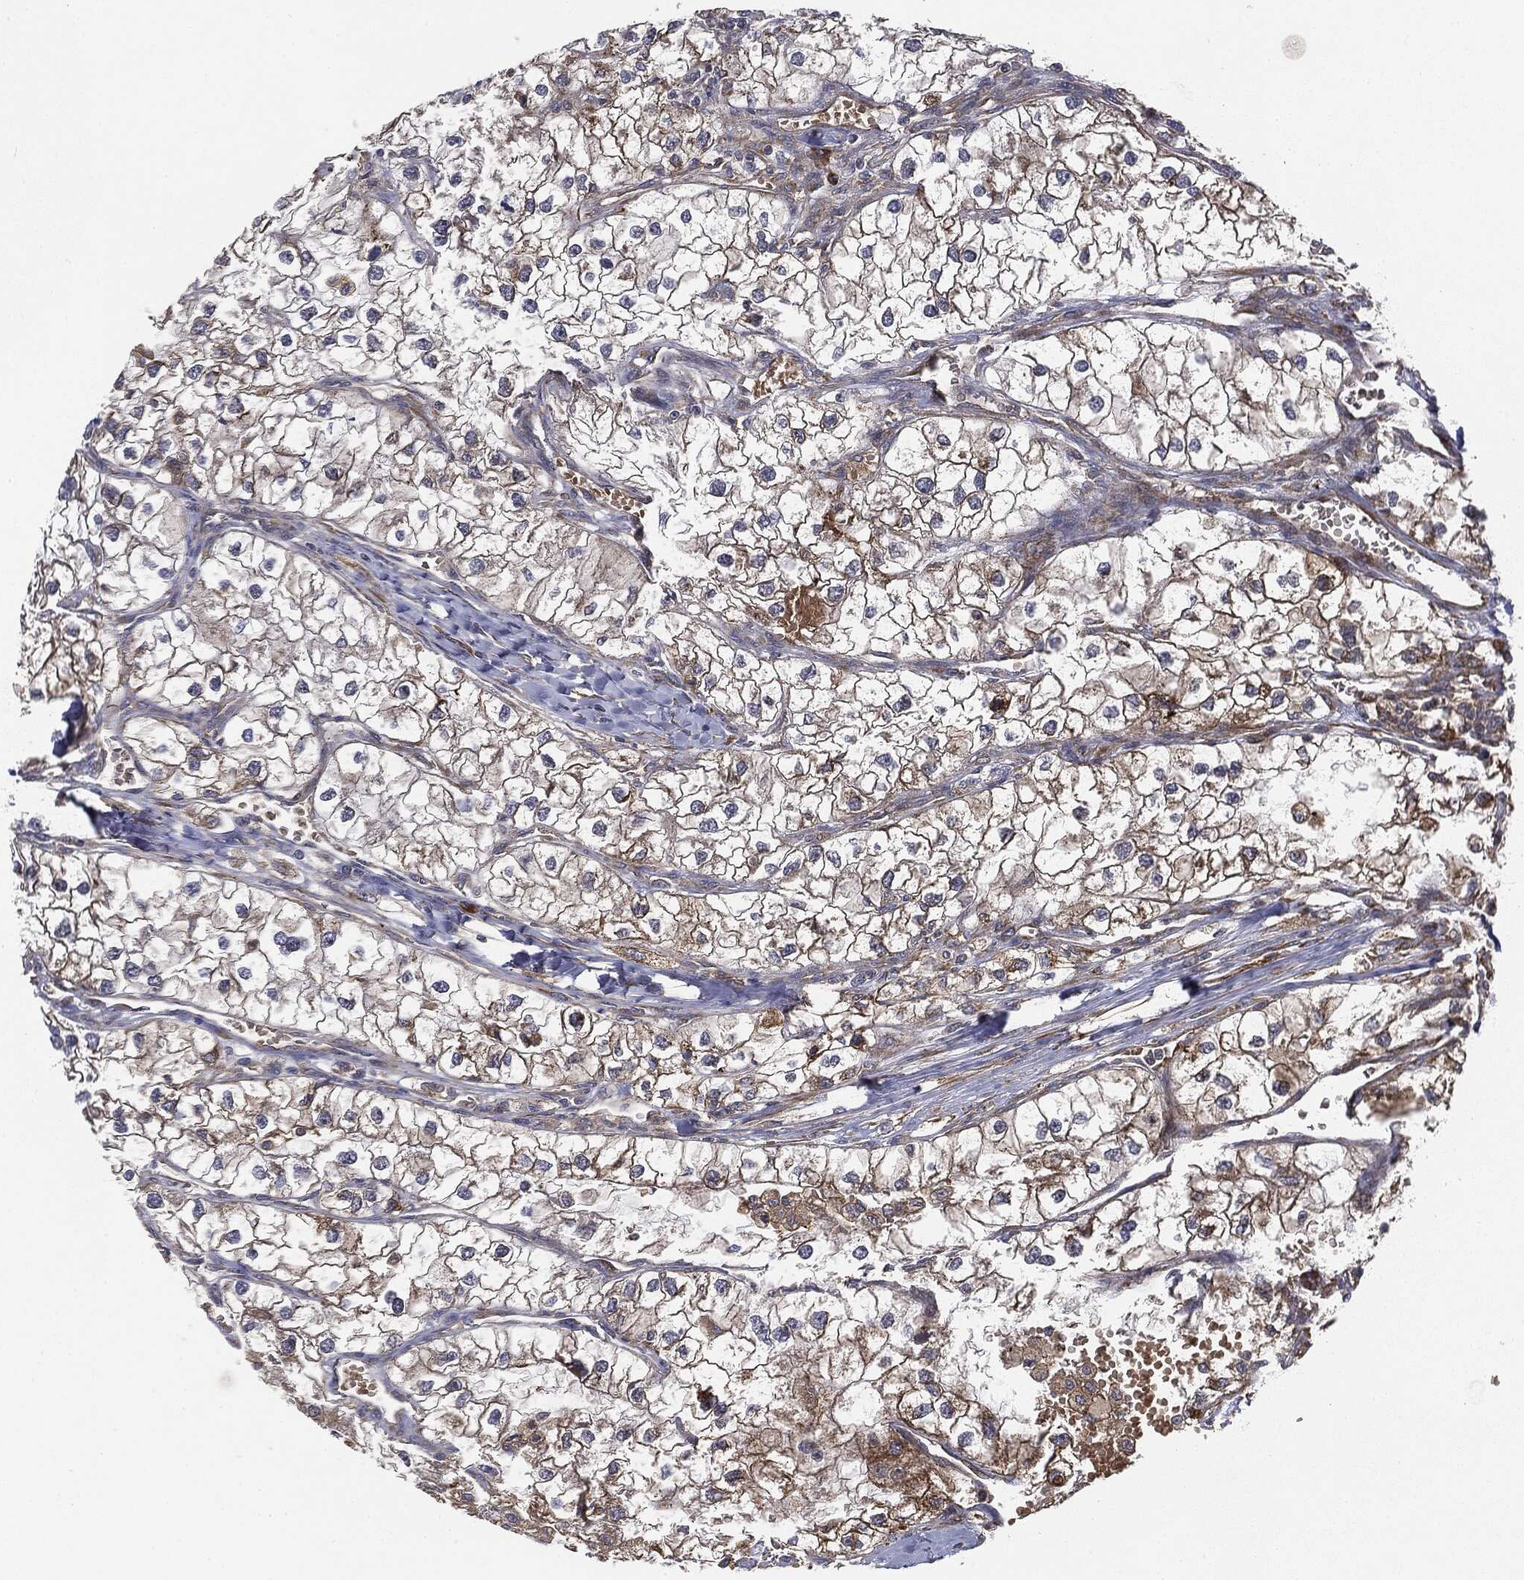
{"staining": {"intensity": "moderate", "quantity": "<25%", "location": "cytoplasmic/membranous"}, "tissue": "renal cancer", "cell_type": "Tumor cells", "image_type": "cancer", "snomed": [{"axis": "morphology", "description": "Adenocarcinoma, NOS"}, {"axis": "topography", "description": "Kidney"}], "caption": "Adenocarcinoma (renal) was stained to show a protein in brown. There is low levels of moderate cytoplasmic/membranous positivity in approximately <25% of tumor cells.", "gene": "EIF2AK2", "patient": {"sex": "male", "age": 59}}